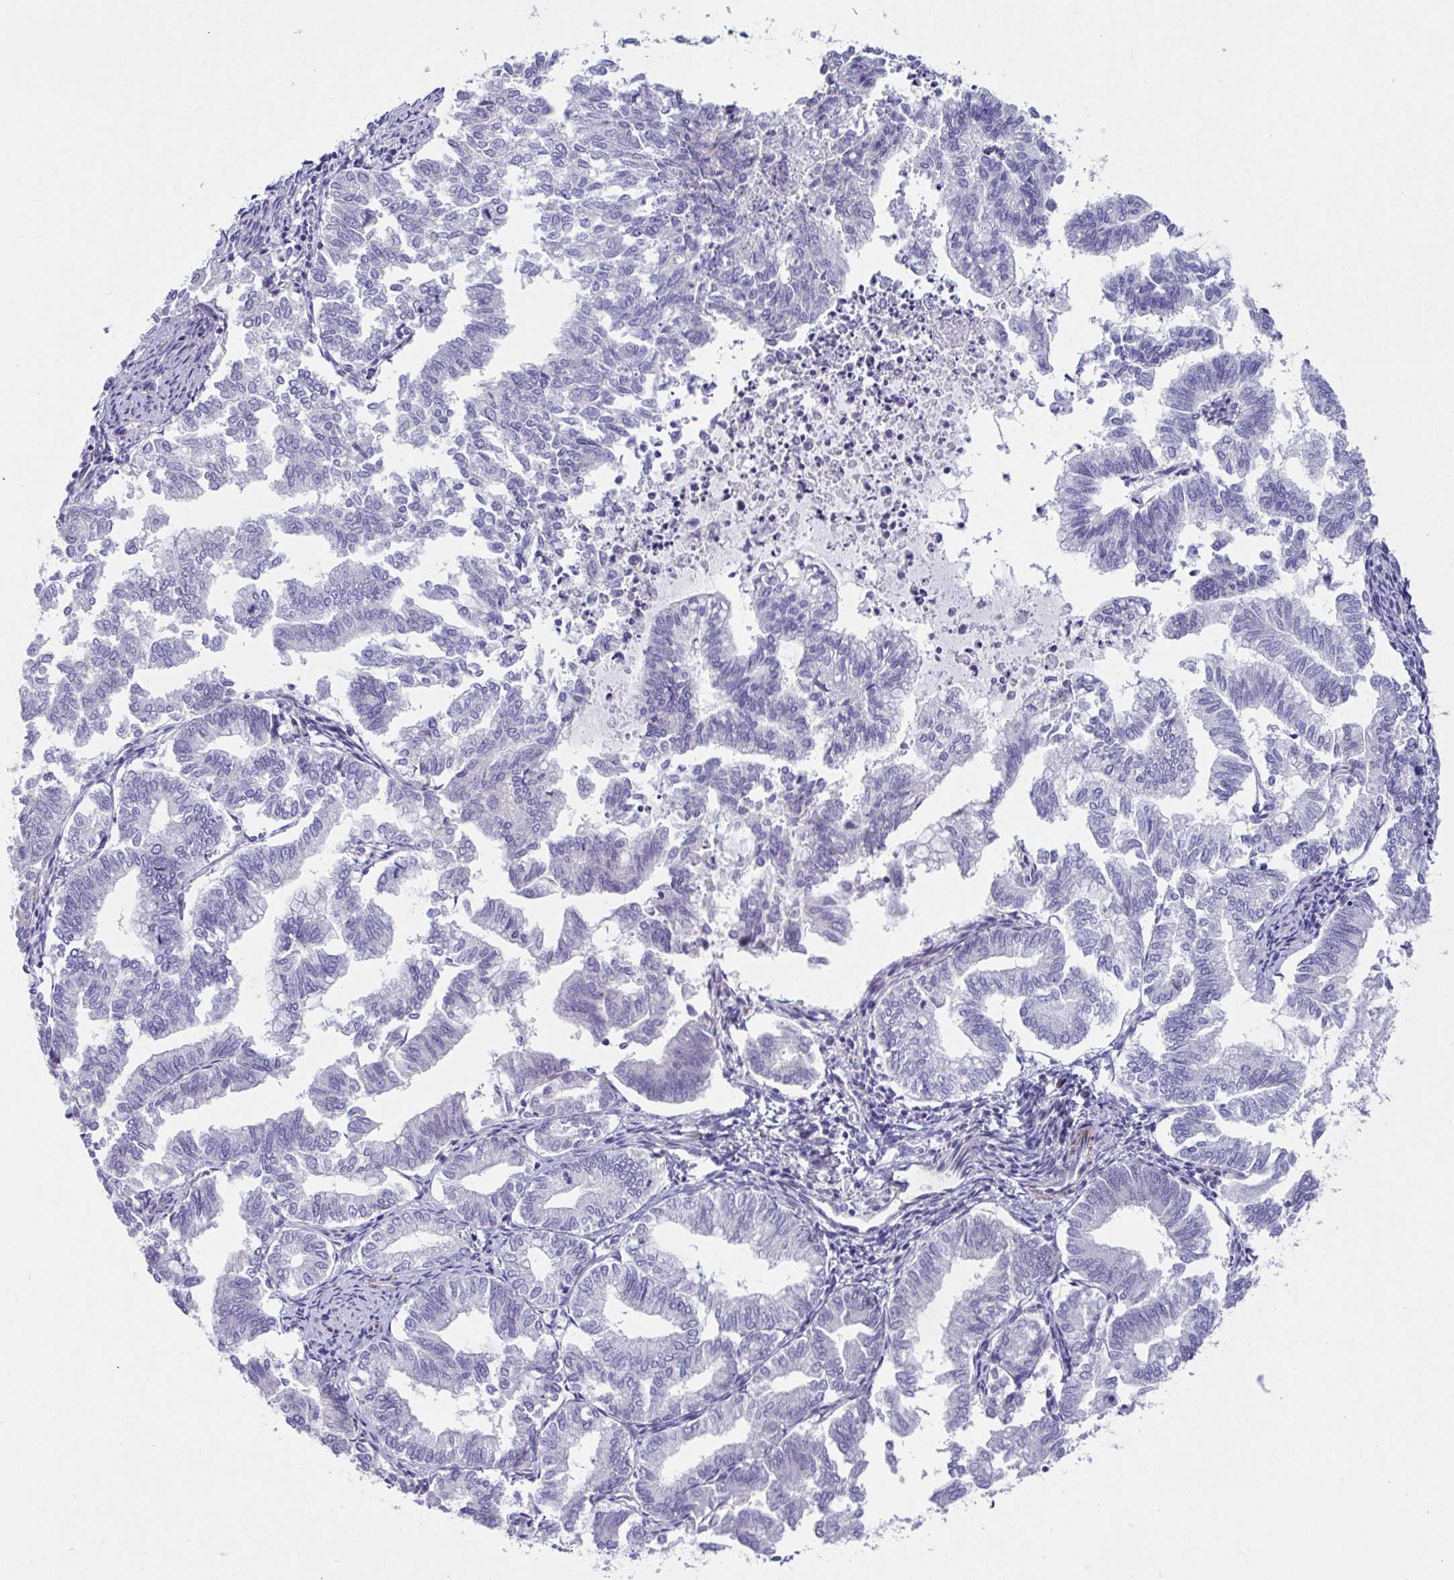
{"staining": {"intensity": "negative", "quantity": "none", "location": "none"}, "tissue": "endometrial cancer", "cell_type": "Tumor cells", "image_type": "cancer", "snomed": [{"axis": "morphology", "description": "Adenocarcinoma, NOS"}, {"axis": "topography", "description": "Endometrium"}], "caption": "High magnification brightfield microscopy of endometrial adenocarcinoma stained with DAB (brown) and counterstained with hematoxylin (blue): tumor cells show no significant staining. Brightfield microscopy of IHC stained with DAB (brown) and hematoxylin (blue), captured at high magnification.", "gene": "ZNF713", "patient": {"sex": "female", "age": 79}}